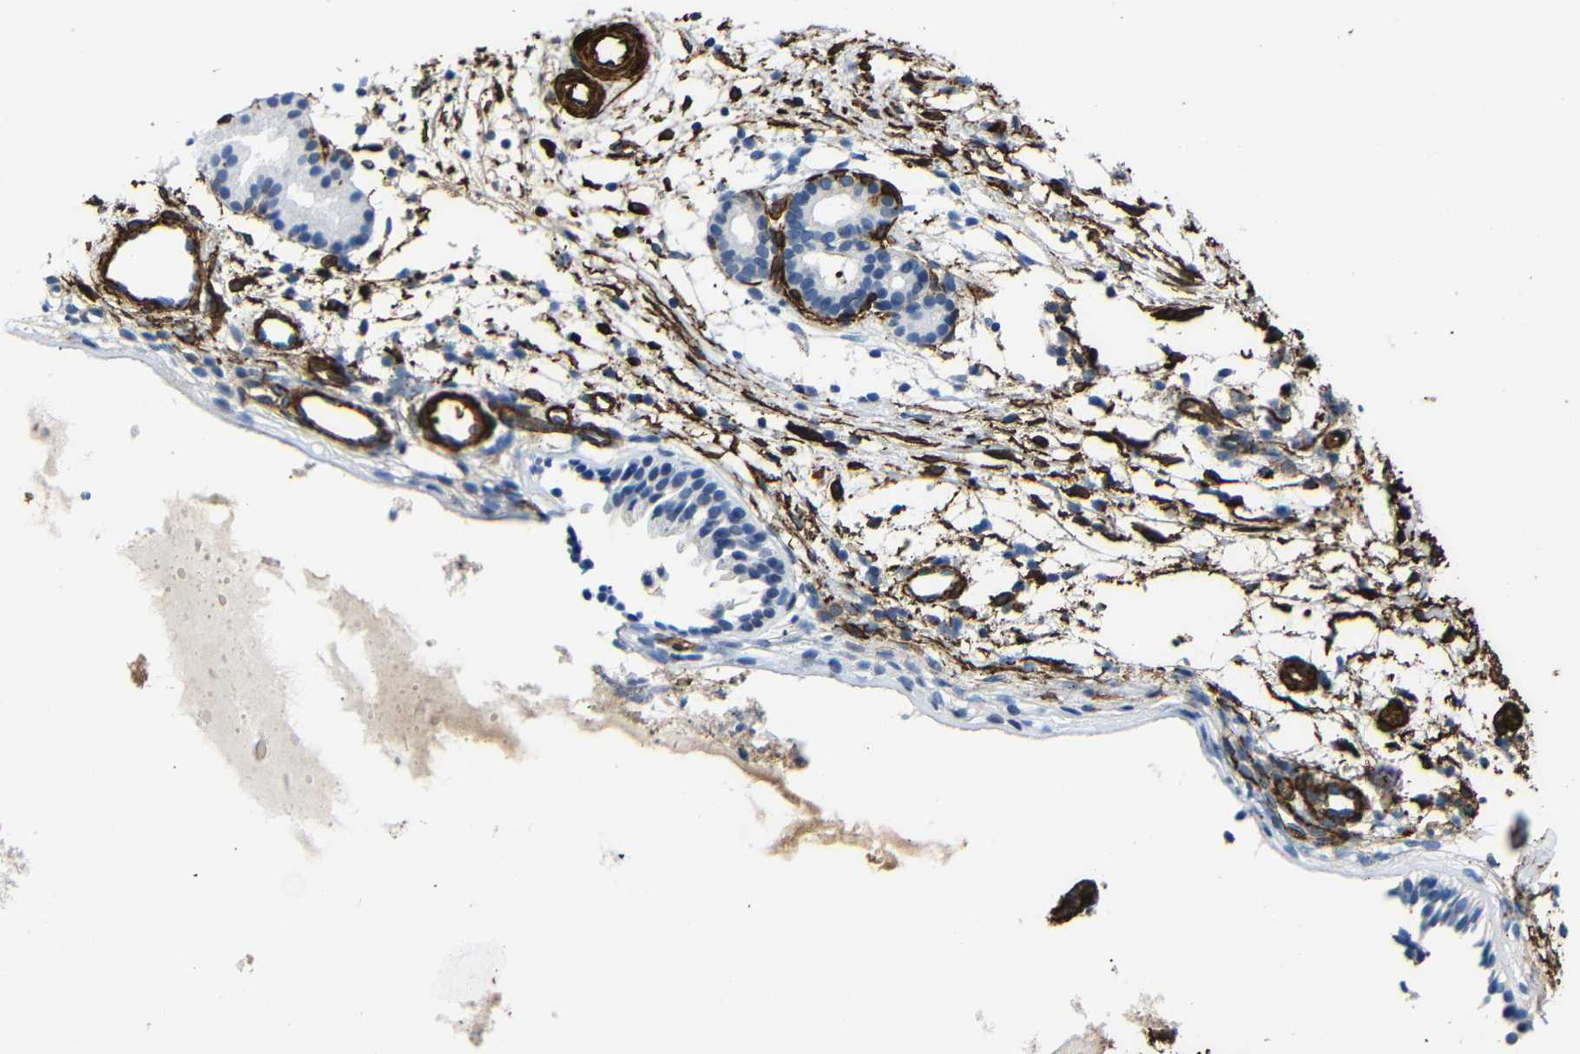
{"staining": {"intensity": "negative", "quantity": "none", "location": "none"}, "tissue": "nasopharynx", "cell_type": "Respiratory epithelial cells", "image_type": "normal", "snomed": [{"axis": "morphology", "description": "Normal tissue, NOS"}, {"axis": "topography", "description": "Nasopharynx"}], "caption": "Immunohistochemistry photomicrograph of unremarkable nasopharynx stained for a protein (brown), which shows no positivity in respiratory epithelial cells.", "gene": "ACTA2", "patient": {"sex": "male", "age": 21}}